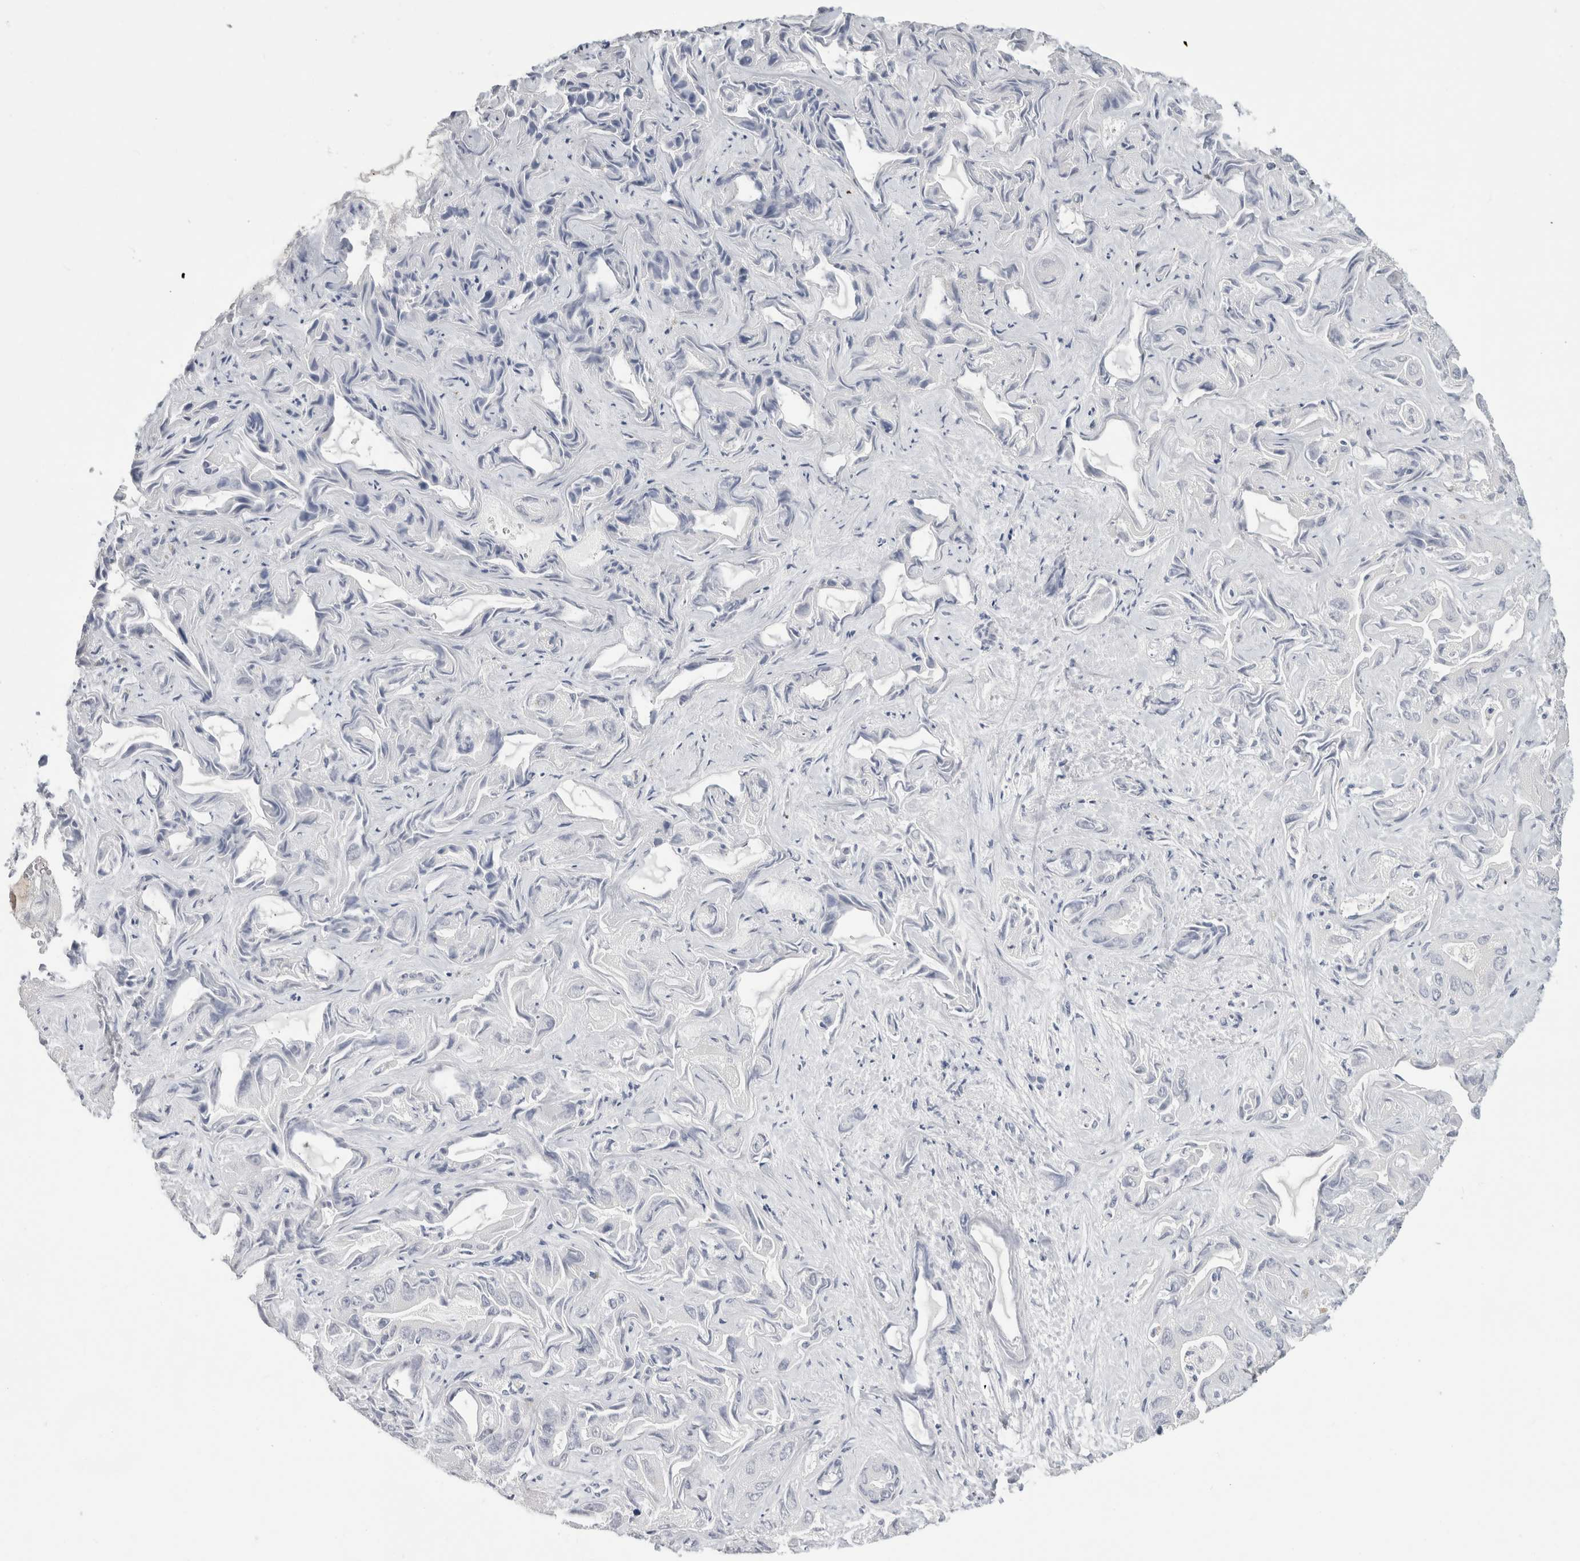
{"staining": {"intensity": "negative", "quantity": "none", "location": "none"}, "tissue": "liver cancer", "cell_type": "Tumor cells", "image_type": "cancer", "snomed": [{"axis": "morphology", "description": "Cholangiocarcinoma"}, {"axis": "topography", "description": "Liver"}], "caption": "DAB immunohistochemical staining of cholangiocarcinoma (liver) exhibits no significant expression in tumor cells.", "gene": "SLC6A1", "patient": {"sex": "female", "age": 52}}